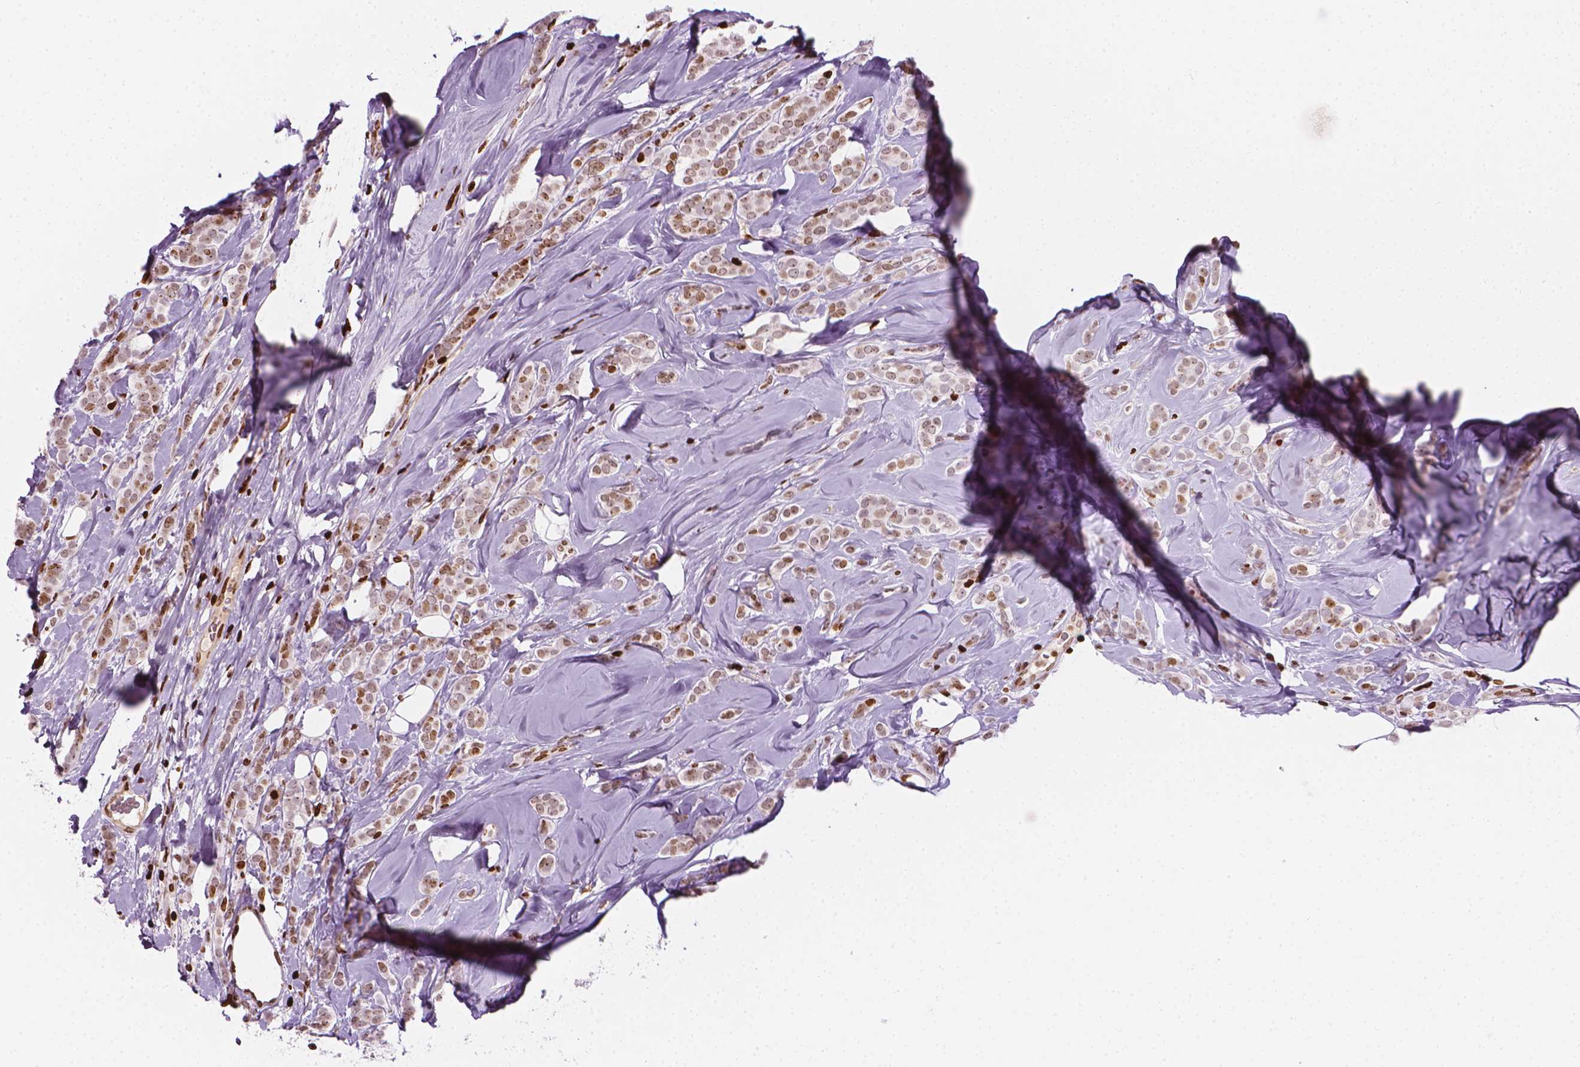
{"staining": {"intensity": "moderate", "quantity": ">75%", "location": "nuclear"}, "tissue": "breast cancer", "cell_type": "Tumor cells", "image_type": "cancer", "snomed": [{"axis": "morphology", "description": "Lobular carcinoma"}, {"axis": "topography", "description": "Breast"}], "caption": "There is medium levels of moderate nuclear staining in tumor cells of breast cancer (lobular carcinoma), as demonstrated by immunohistochemical staining (brown color).", "gene": "PIP4K2A", "patient": {"sex": "female", "age": 49}}